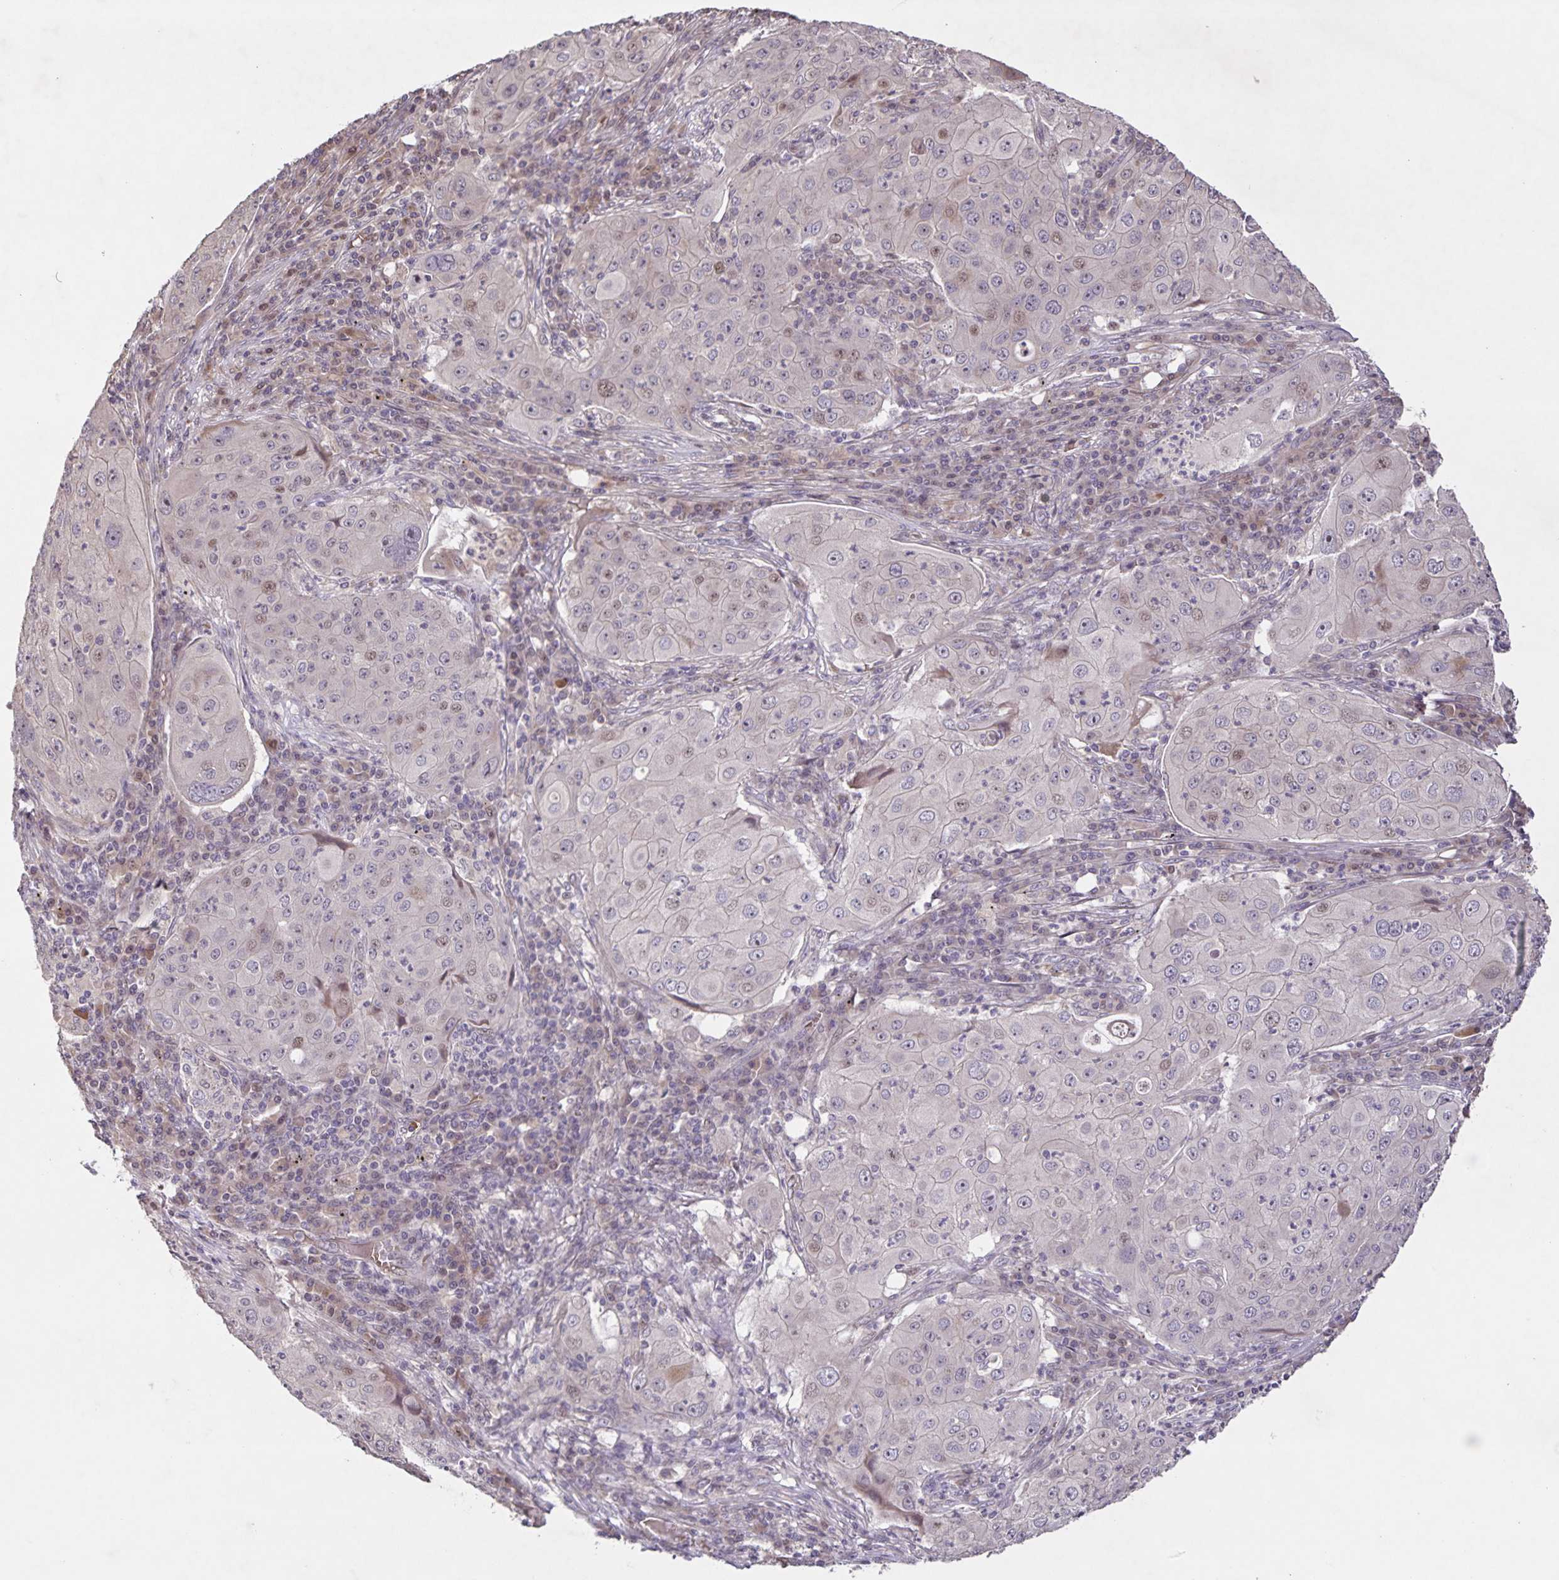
{"staining": {"intensity": "moderate", "quantity": "<25%", "location": "nuclear"}, "tissue": "lung cancer", "cell_type": "Tumor cells", "image_type": "cancer", "snomed": [{"axis": "morphology", "description": "Squamous cell carcinoma, NOS"}, {"axis": "topography", "description": "Lung"}], "caption": "Squamous cell carcinoma (lung) stained for a protein (brown) exhibits moderate nuclear positive staining in approximately <25% of tumor cells.", "gene": "GDF2", "patient": {"sex": "female", "age": 59}}